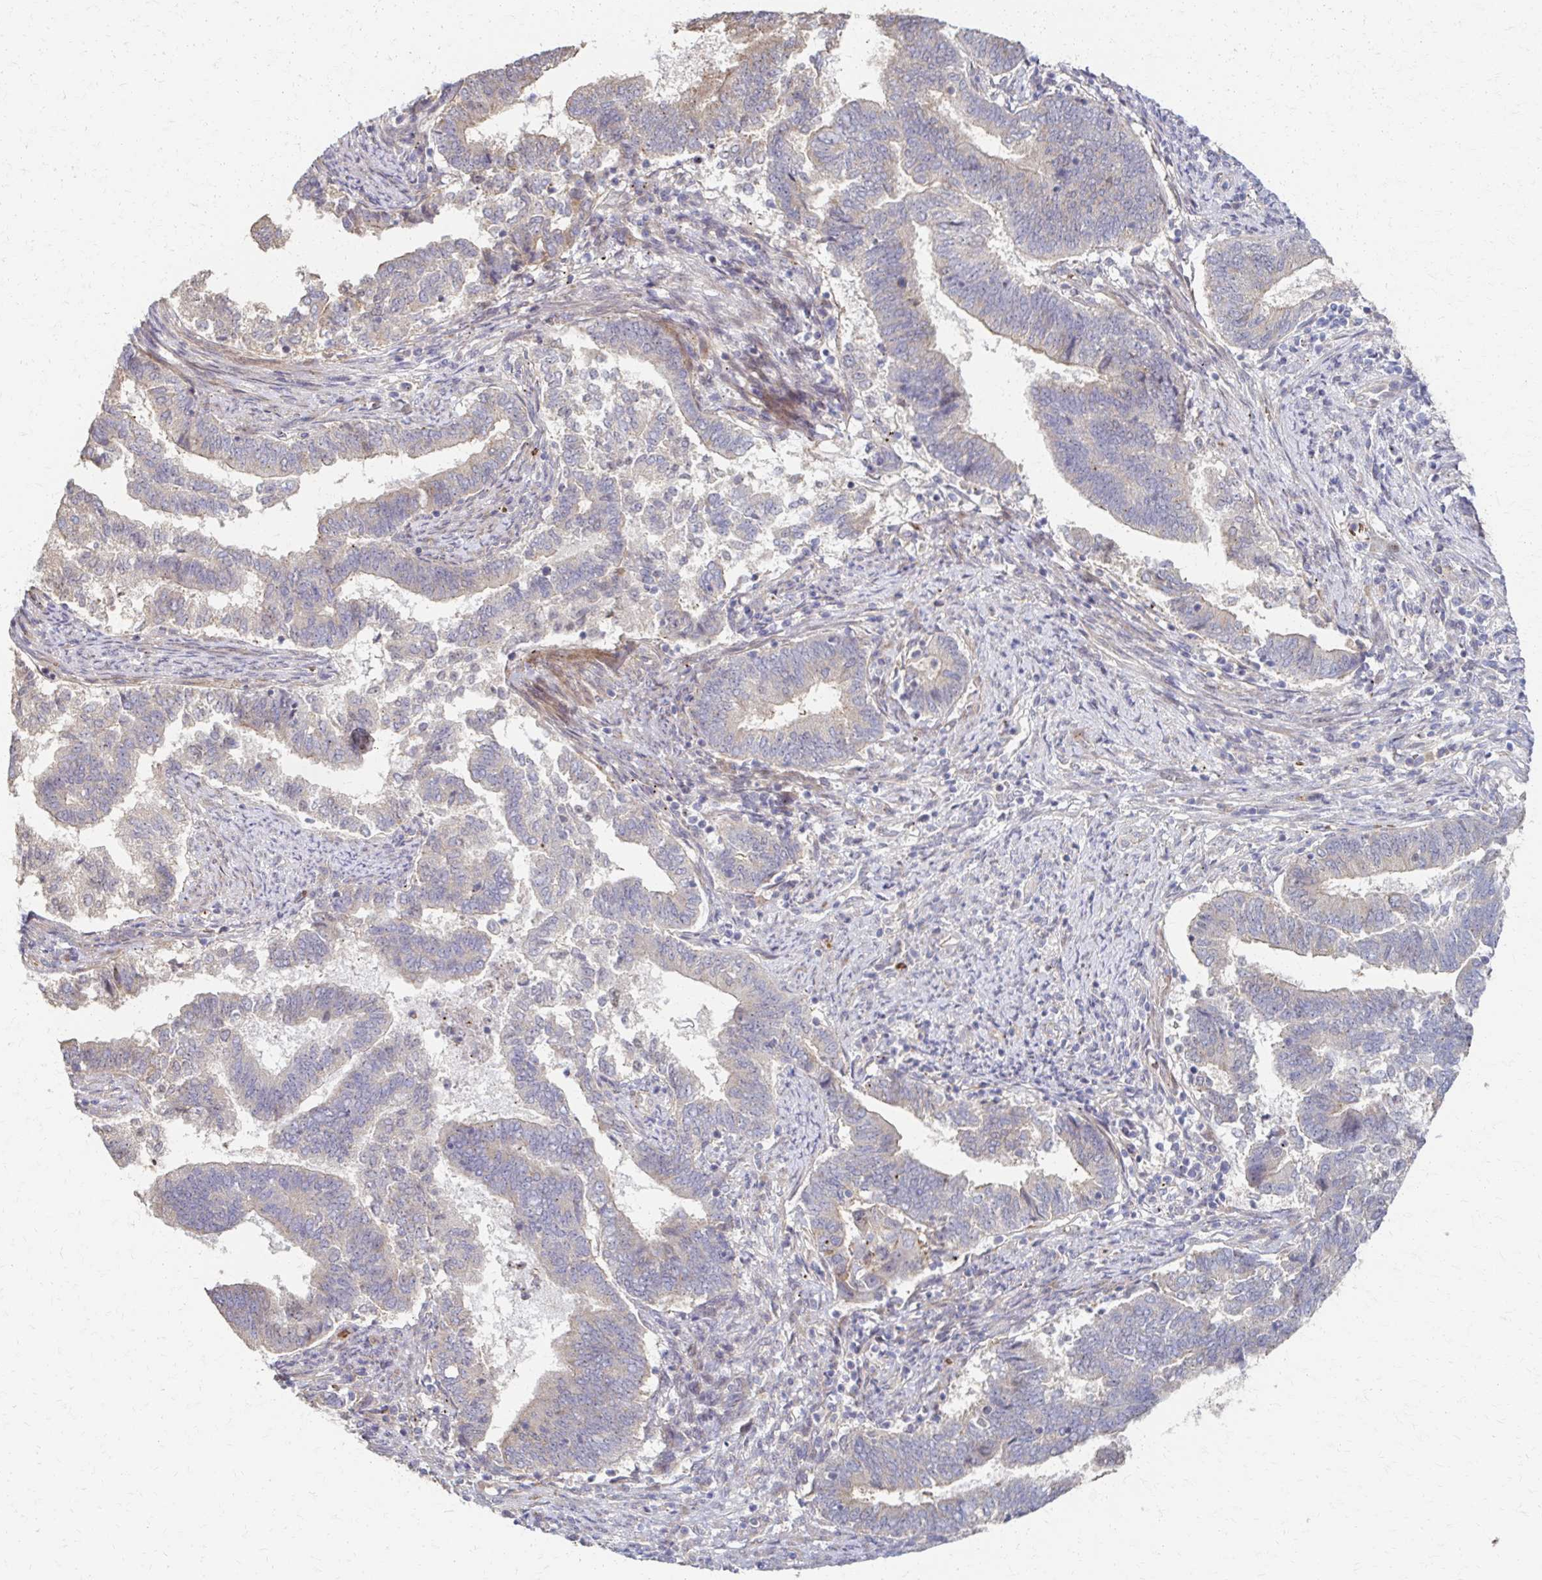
{"staining": {"intensity": "weak", "quantity": "25%-75%", "location": "cytoplasmic/membranous"}, "tissue": "endometrial cancer", "cell_type": "Tumor cells", "image_type": "cancer", "snomed": [{"axis": "morphology", "description": "Adenocarcinoma, NOS"}, {"axis": "topography", "description": "Endometrium"}], "caption": "Brown immunohistochemical staining in endometrial cancer demonstrates weak cytoplasmic/membranous staining in about 25%-75% of tumor cells. The protein is shown in brown color, while the nuclei are stained blue.", "gene": "SKA2", "patient": {"sex": "female", "age": 65}}